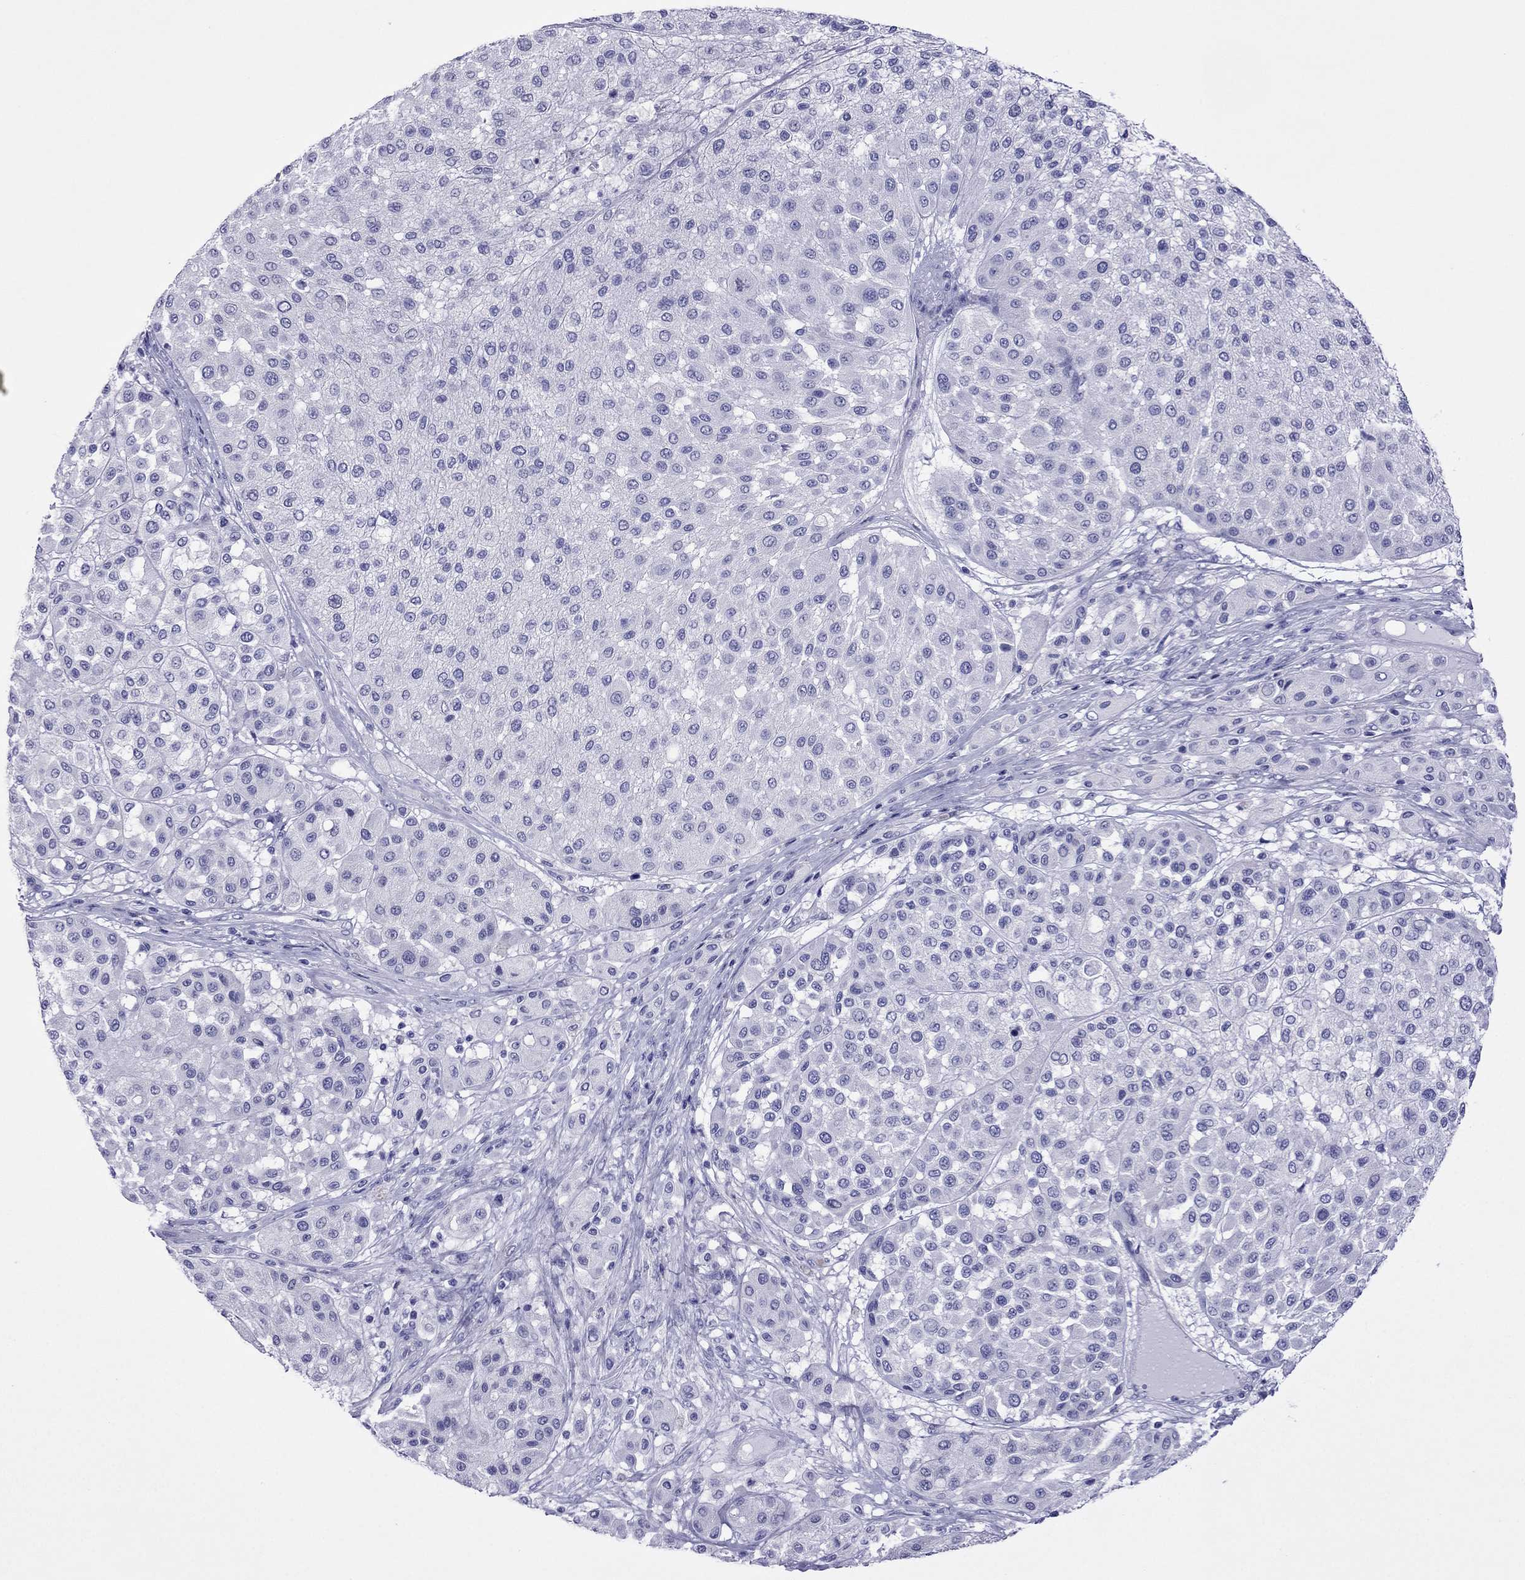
{"staining": {"intensity": "negative", "quantity": "none", "location": "none"}, "tissue": "melanoma", "cell_type": "Tumor cells", "image_type": "cancer", "snomed": [{"axis": "morphology", "description": "Malignant melanoma, Metastatic site"}, {"axis": "topography", "description": "Smooth muscle"}], "caption": "This is a micrograph of IHC staining of malignant melanoma (metastatic site), which shows no positivity in tumor cells. The staining is performed using DAB (3,3'-diaminobenzidine) brown chromogen with nuclei counter-stained in using hematoxylin.", "gene": "PCDHA6", "patient": {"sex": "male", "age": 41}}